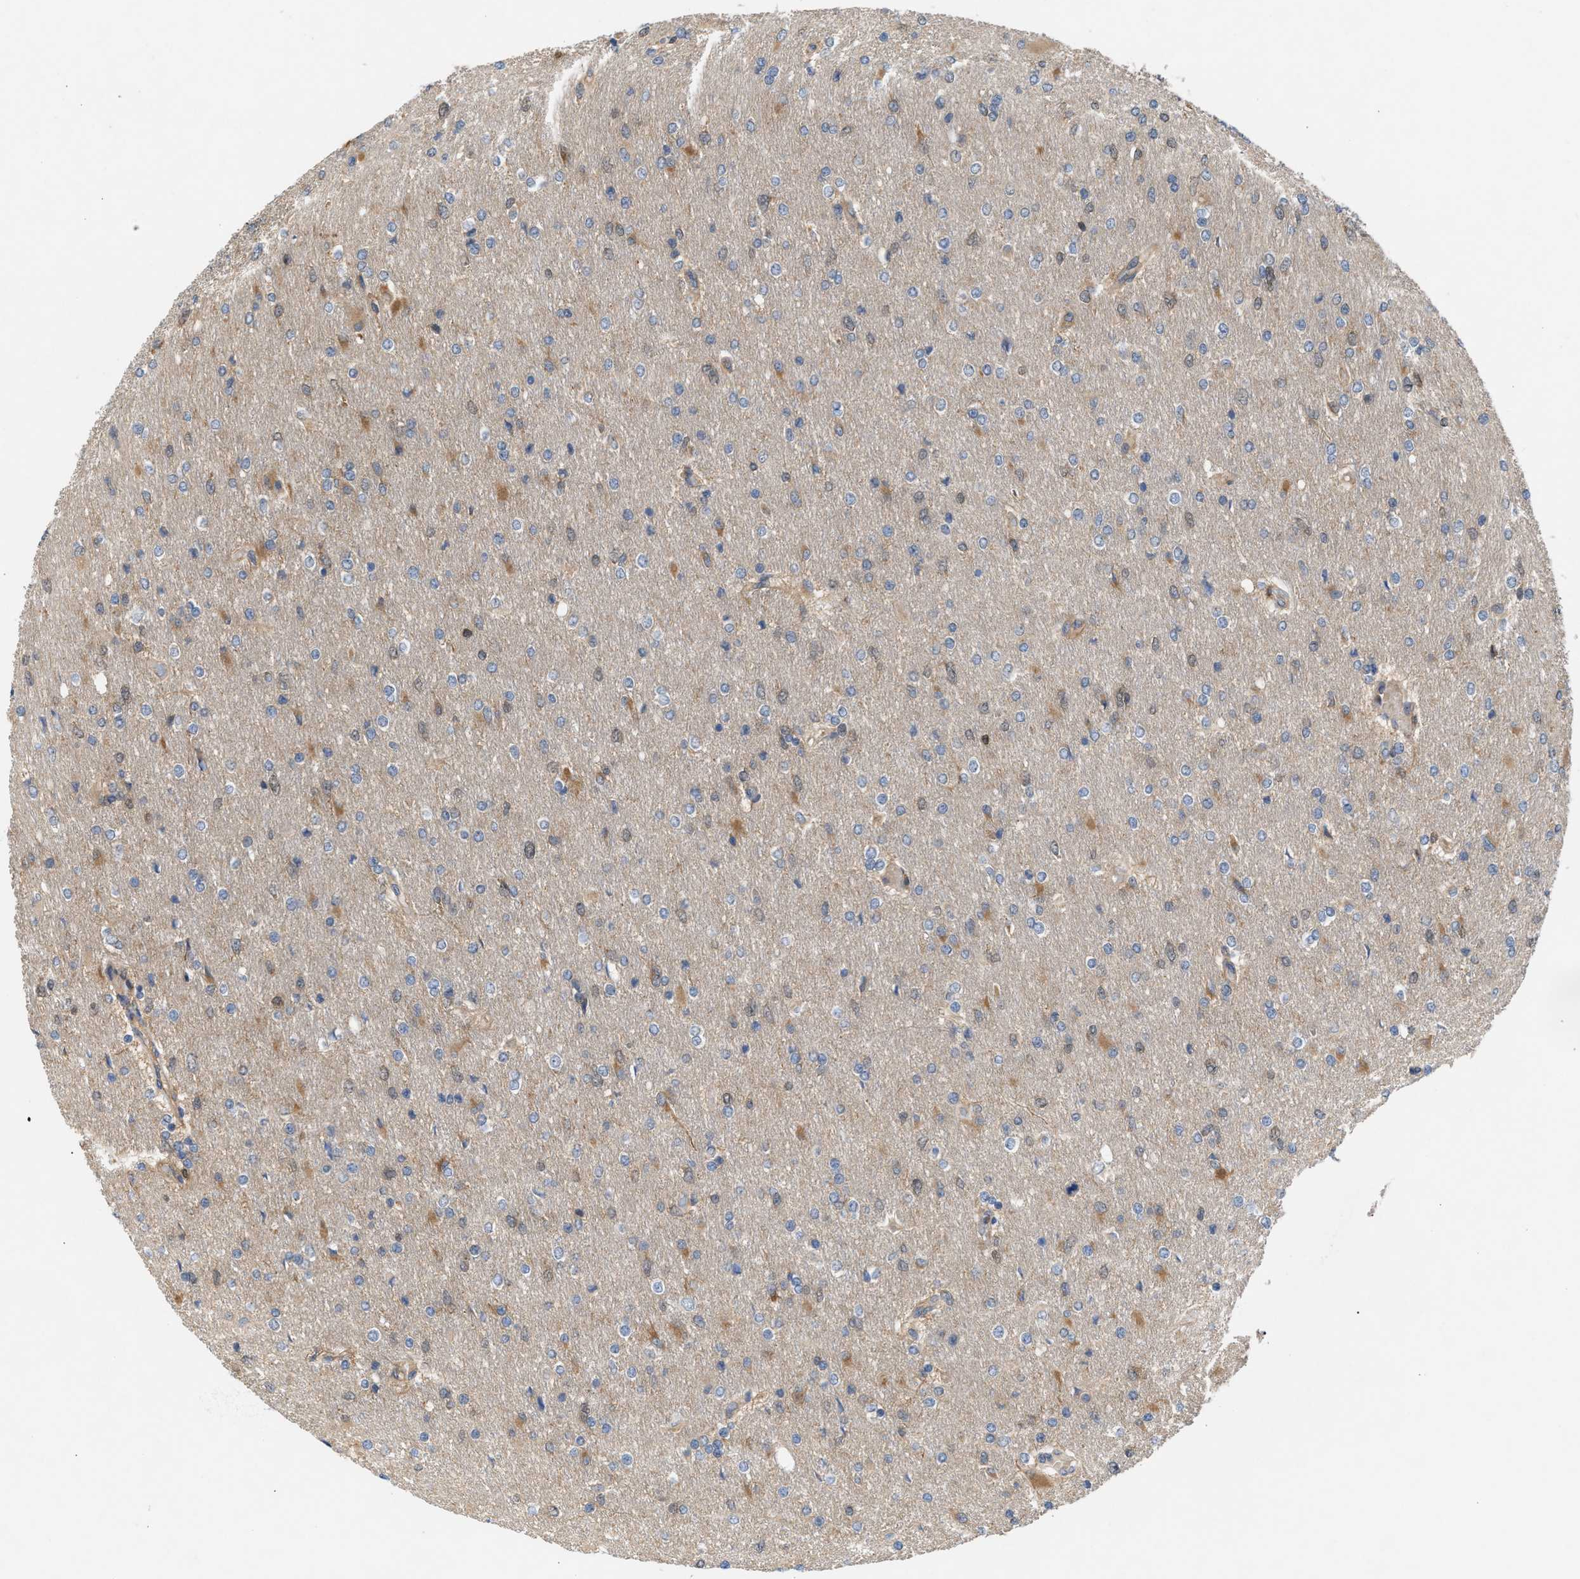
{"staining": {"intensity": "negative", "quantity": "none", "location": "none"}, "tissue": "glioma", "cell_type": "Tumor cells", "image_type": "cancer", "snomed": [{"axis": "morphology", "description": "Glioma, malignant, High grade"}, {"axis": "topography", "description": "Cerebral cortex"}], "caption": "Tumor cells are negative for protein expression in human malignant glioma (high-grade).", "gene": "GLOD4", "patient": {"sex": "female", "age": 36}}